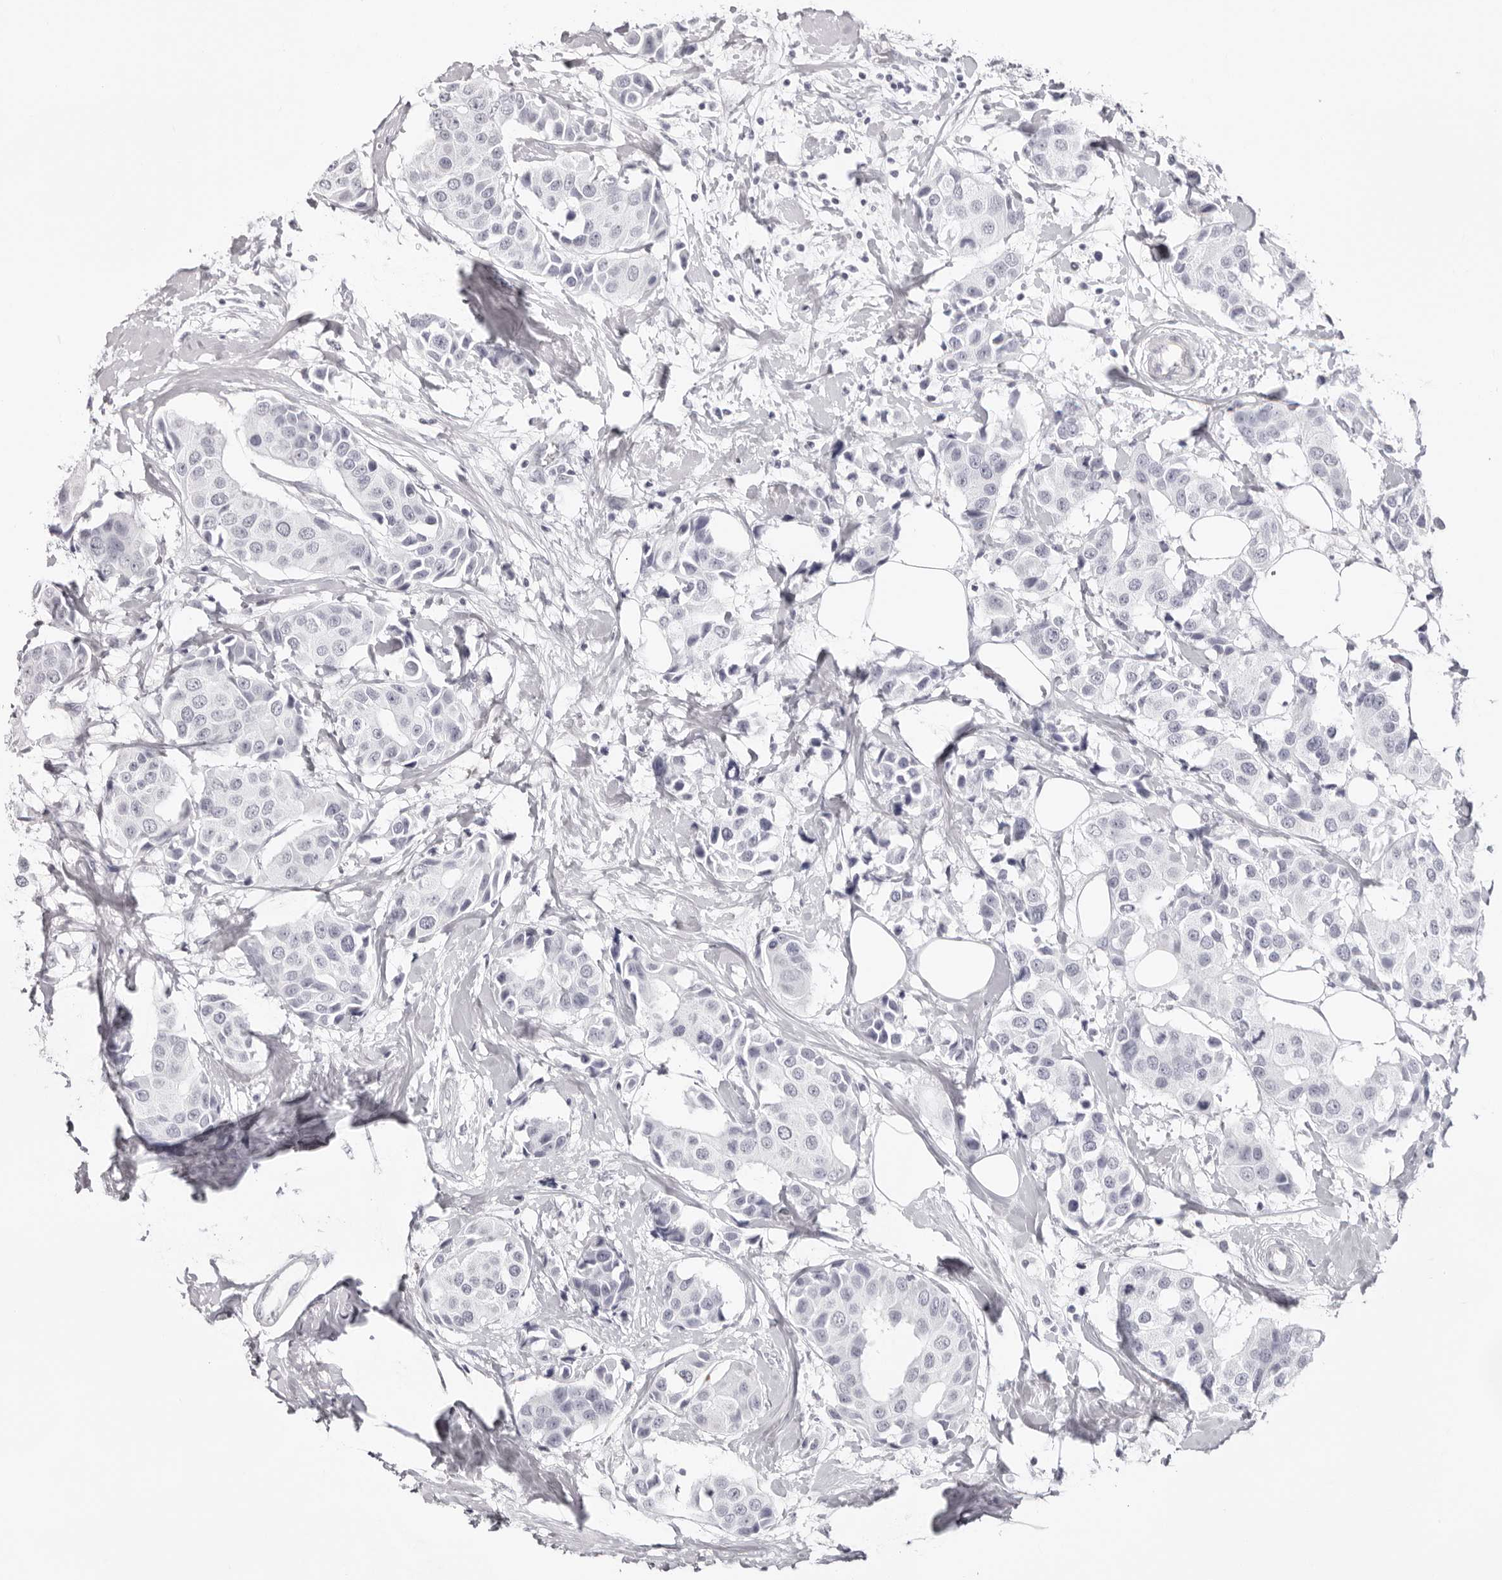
{"staining": {"intensity": "negative", "quantity": "none", "location": "none"}, "tissue": "breast cancer", "cell_type": "Tumor cells", "image_type": "cancer", "snomed": [{"axis": "morphology", "description": "Normal tissue, NOS"}, {"axis": "morphology", "description": "Duct carcinoma"}, {"axis": "topography", "description": "Breast"}], "caption": "Human breast infiltrating ductal carcinoma stained for a protein using immunohistochemistry shows no staining in tumor cells.", "gene": "INSL3", "patient": {"sex": "female", "age": 39}}